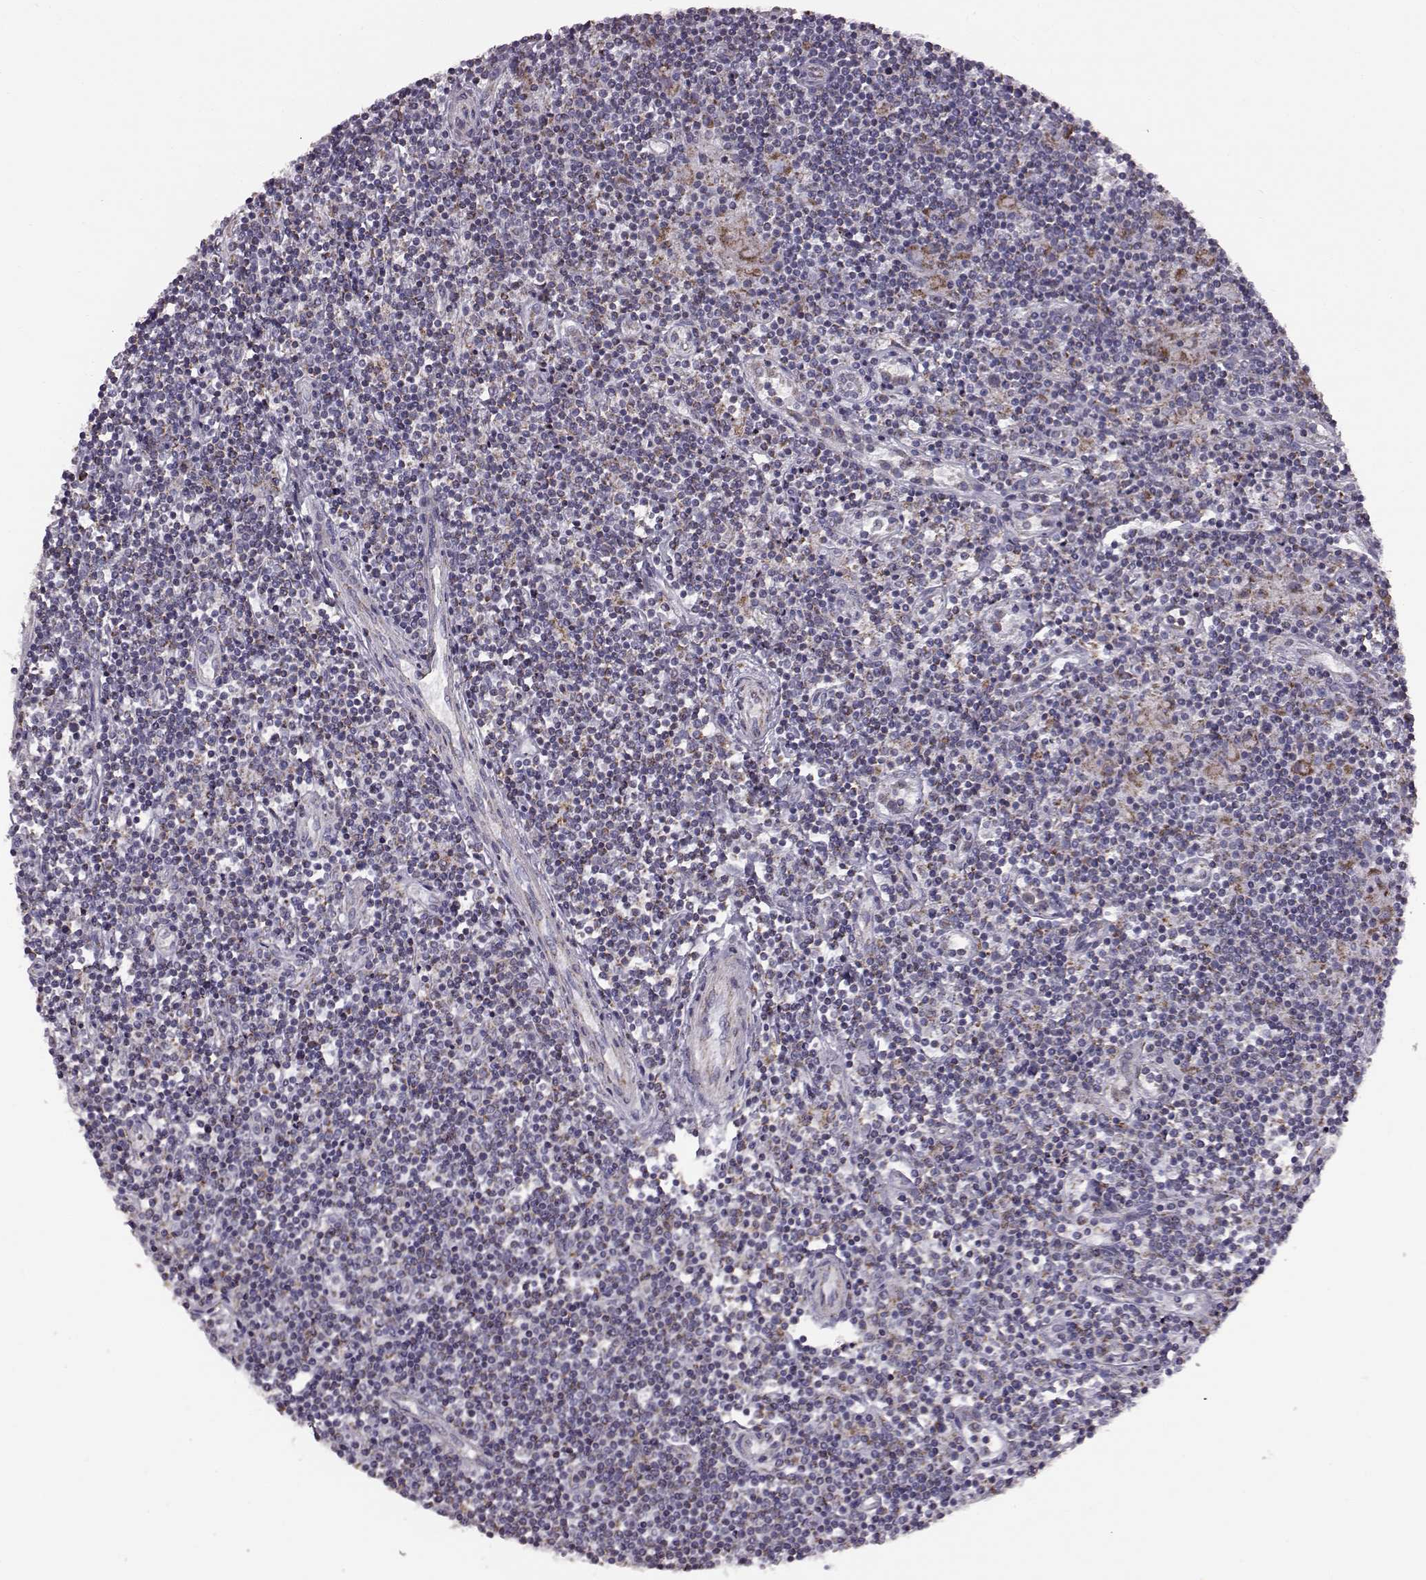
{"staining": {"intensity": "negative", "quantity": "none", "location": "none"}, "tissue": "lymphoma", "cell_type": "Tumor cells", "image_type": "cancer", "snomed": [{"axis": "morphology", "description": "Hodgkin's disease, NOS"}, {"axis": "topography", "description": "Lymph node"}], "caption": "The IHC photomicrograph has no significant positivity in tumor cells of Hodgkin's disease tissue.", "gene": "FAM8A1", "patient": {"sex": "male", "age": 40}}